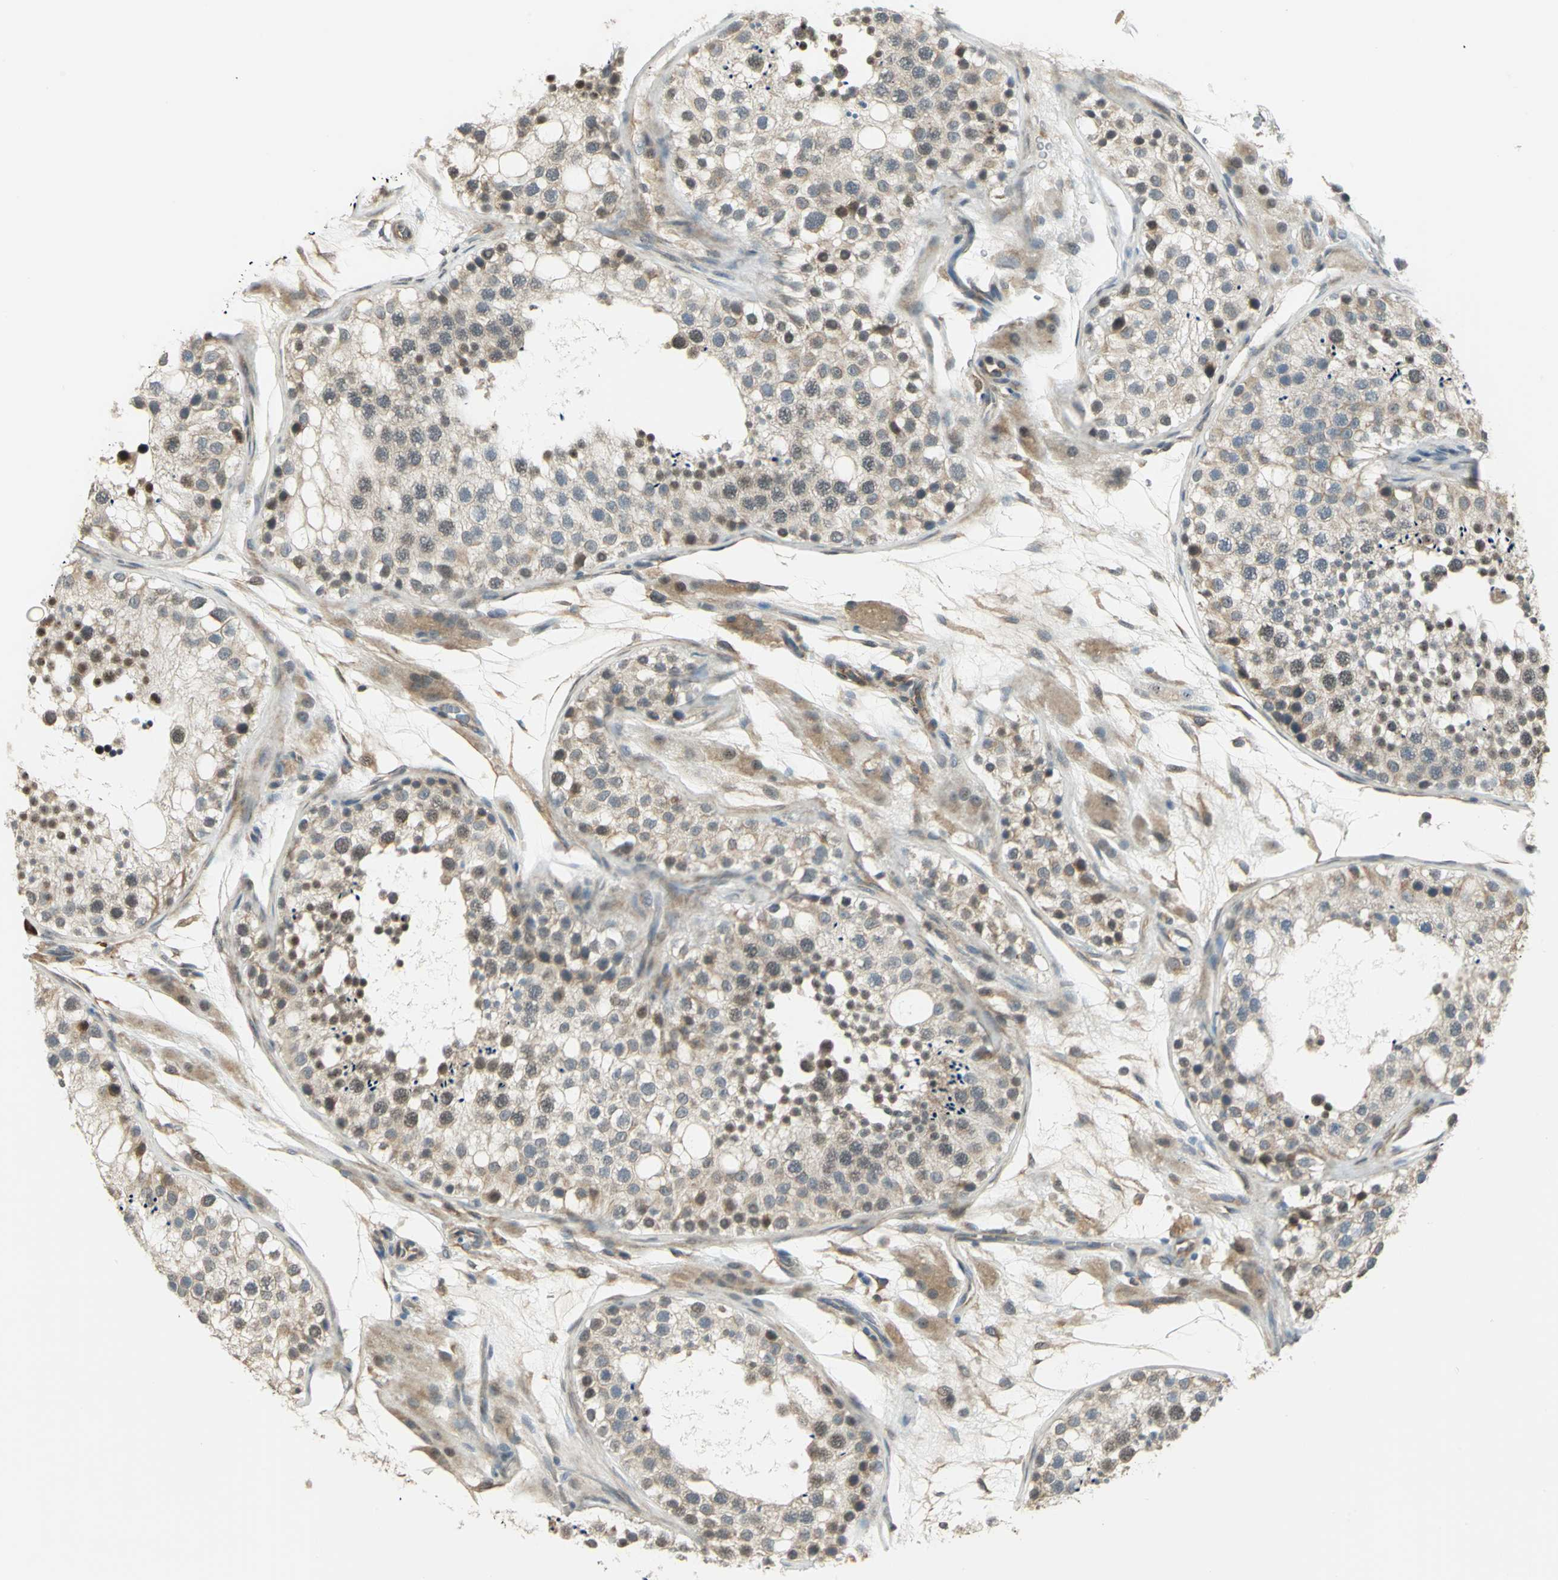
{"staining": {"intensity": "weak", "quantity": ">75%", "location": "cytoplasmic/membranous,nuclear"}, "tissue": "testis", "cell_type": "Cells in seminiferous ducts", "image_type": "normal", "snomed": [{"axis": "morphology", "description": "Normal tissue, NOS"}, {"axis": "topography", "description": "Testis"}], "caption": "A high-resolution histopathology image shows immunohistochemistry (IHC) staining of normal testis, which shows weak cytoplasmic/membranous,nuclear expression in about >75% of cells in seminiferous ducts.", "gene": "PLAGL2", "patient": {"sex": "male", "age": 26}}